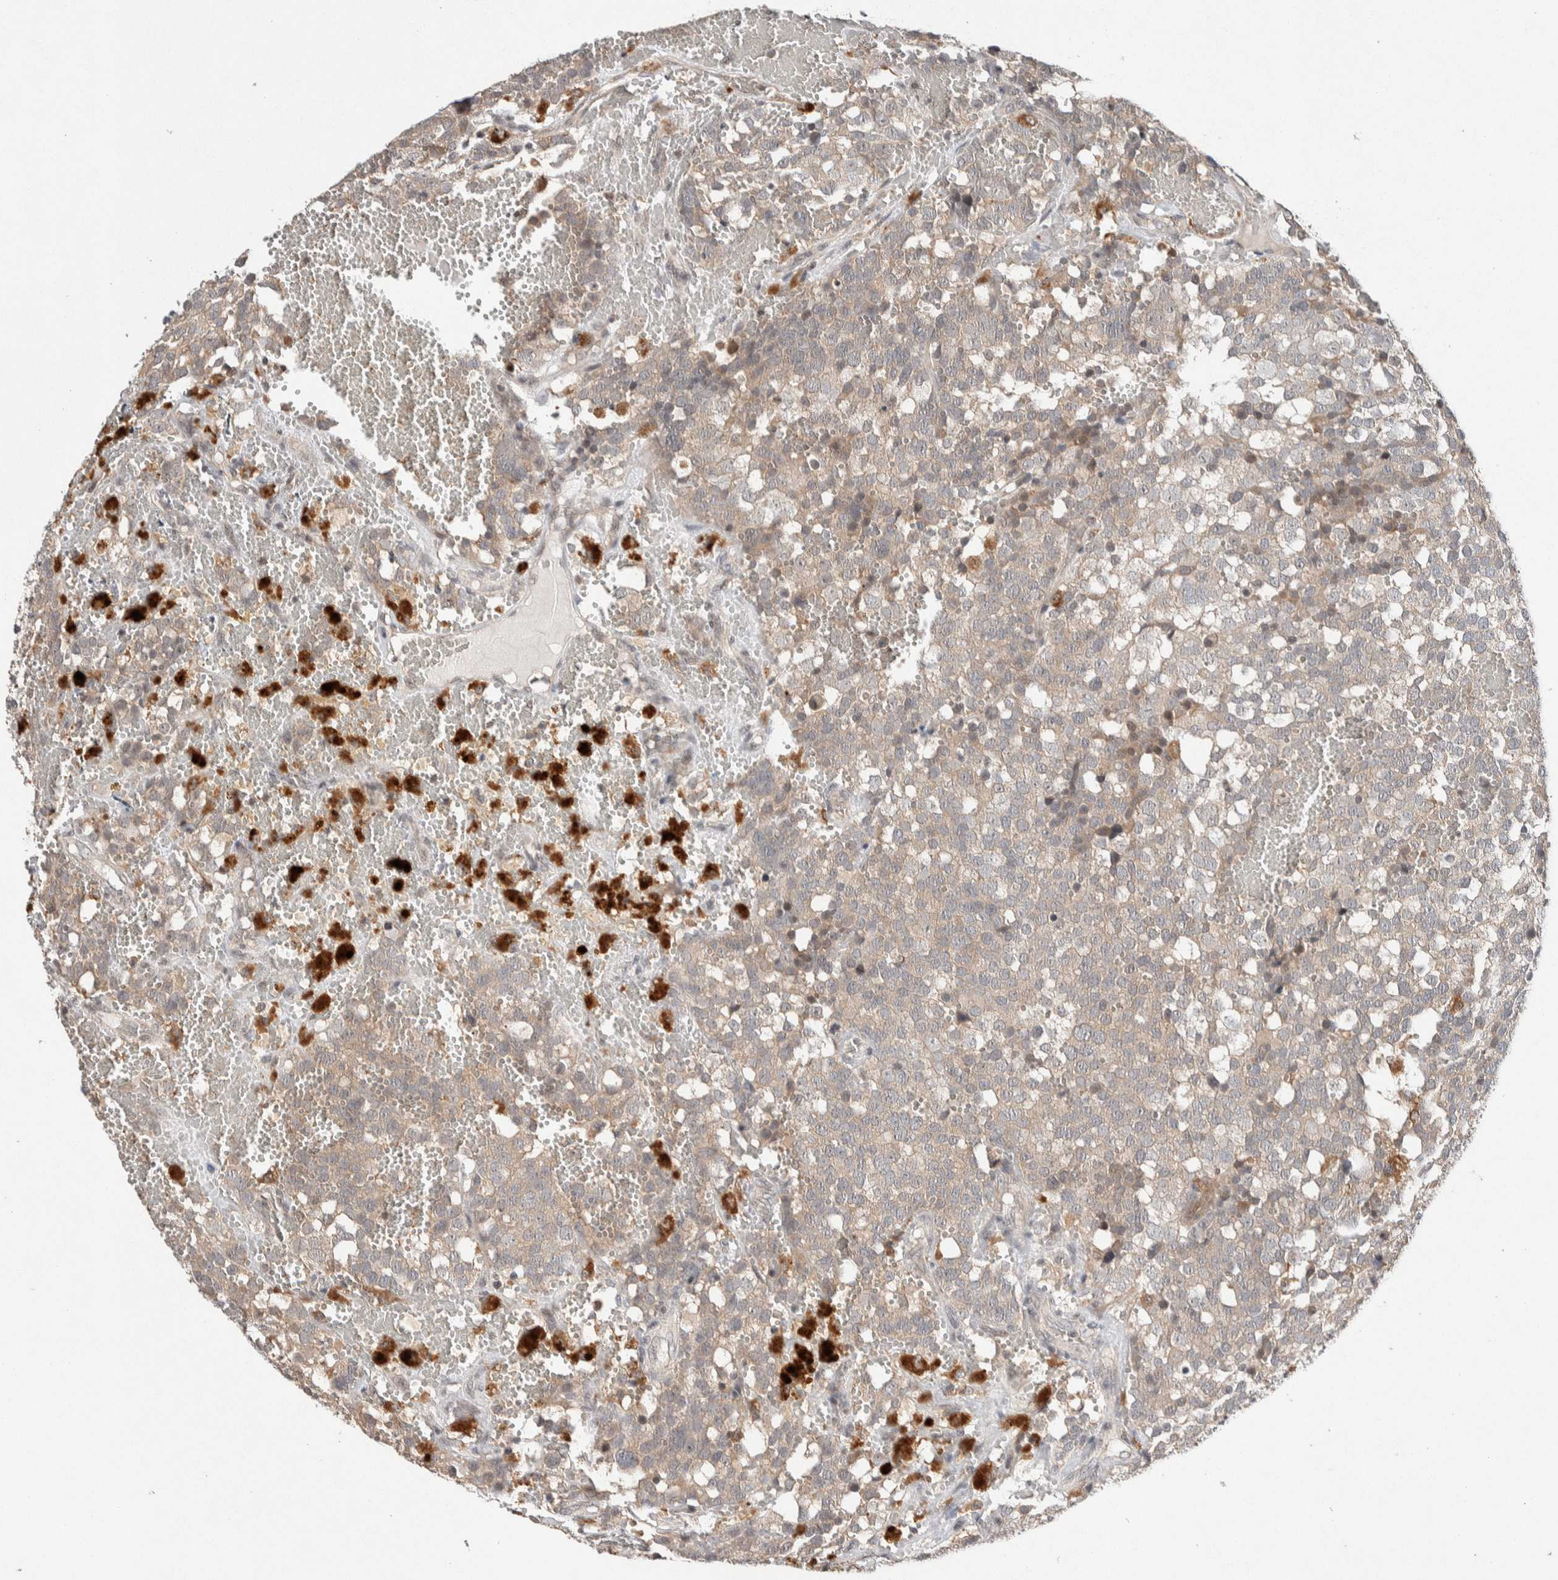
{"staining": {"intensity": "weak", "quantity": "25%-75%", "location": "cytoplasmic/membranous"}, "tissue": "testis cancer", "cell_type": "Tumor cells", "image_type": "cancer", "snomed": [{"axis": "morphology", "description": "Seminoma, NOS"}, {"axis": "topography", "description": "Testis"}], "caption": "The photomicrograph reveals a brown stain indicating the presence of a protein in the cytoplasmic/membranous of tumor cells in testis cancer. The staining was performed using DAB, with brown indicating positive protein expression. Nuclei are stained blue with hematoxylin.", "gene": "KCNK1", "patient": {"sex": "male", "age": 71}}